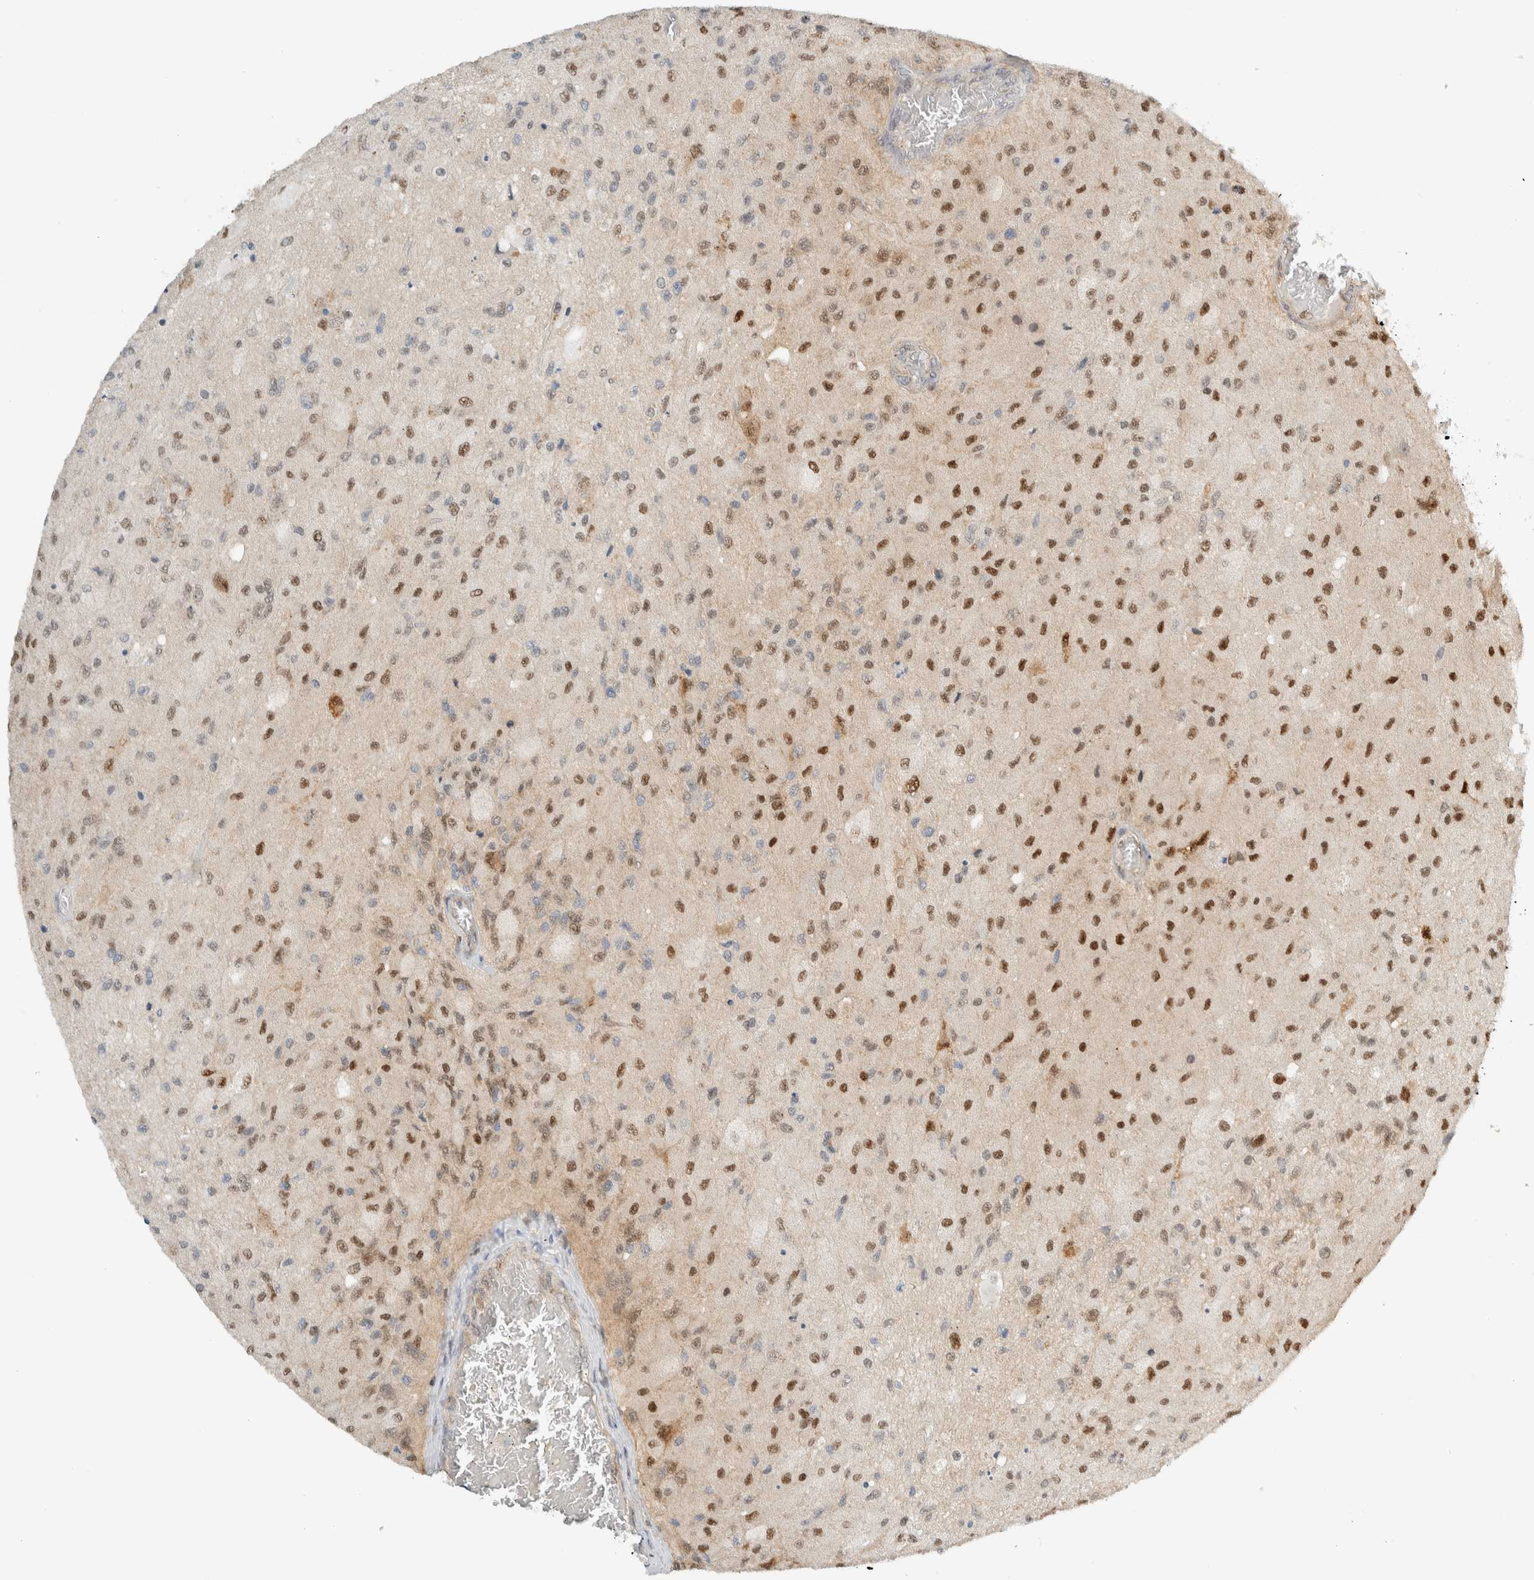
{"staining": {"intensity": "moderate", "quantity": ">75%", "location": "nuclear"}, "tissue": "glioma", "cell_type": "Tumor cells", "image_type": "cancer", "snomed": [{"axis": "morphology", "description": "Normal tissue, NOS"}, {"axis": "morphology", "description": "Glioma, malignant, High grade"}, {"axis": "topography", "description": "Cerebral cortex"}], "caption": "Approximately >75% of tumor cells in glioma display moderate nuclear protein expression as visualized by brown immunohistochemical staining.", "gene": "TFE3", "patient": {"sex": "male", "age": 77}}